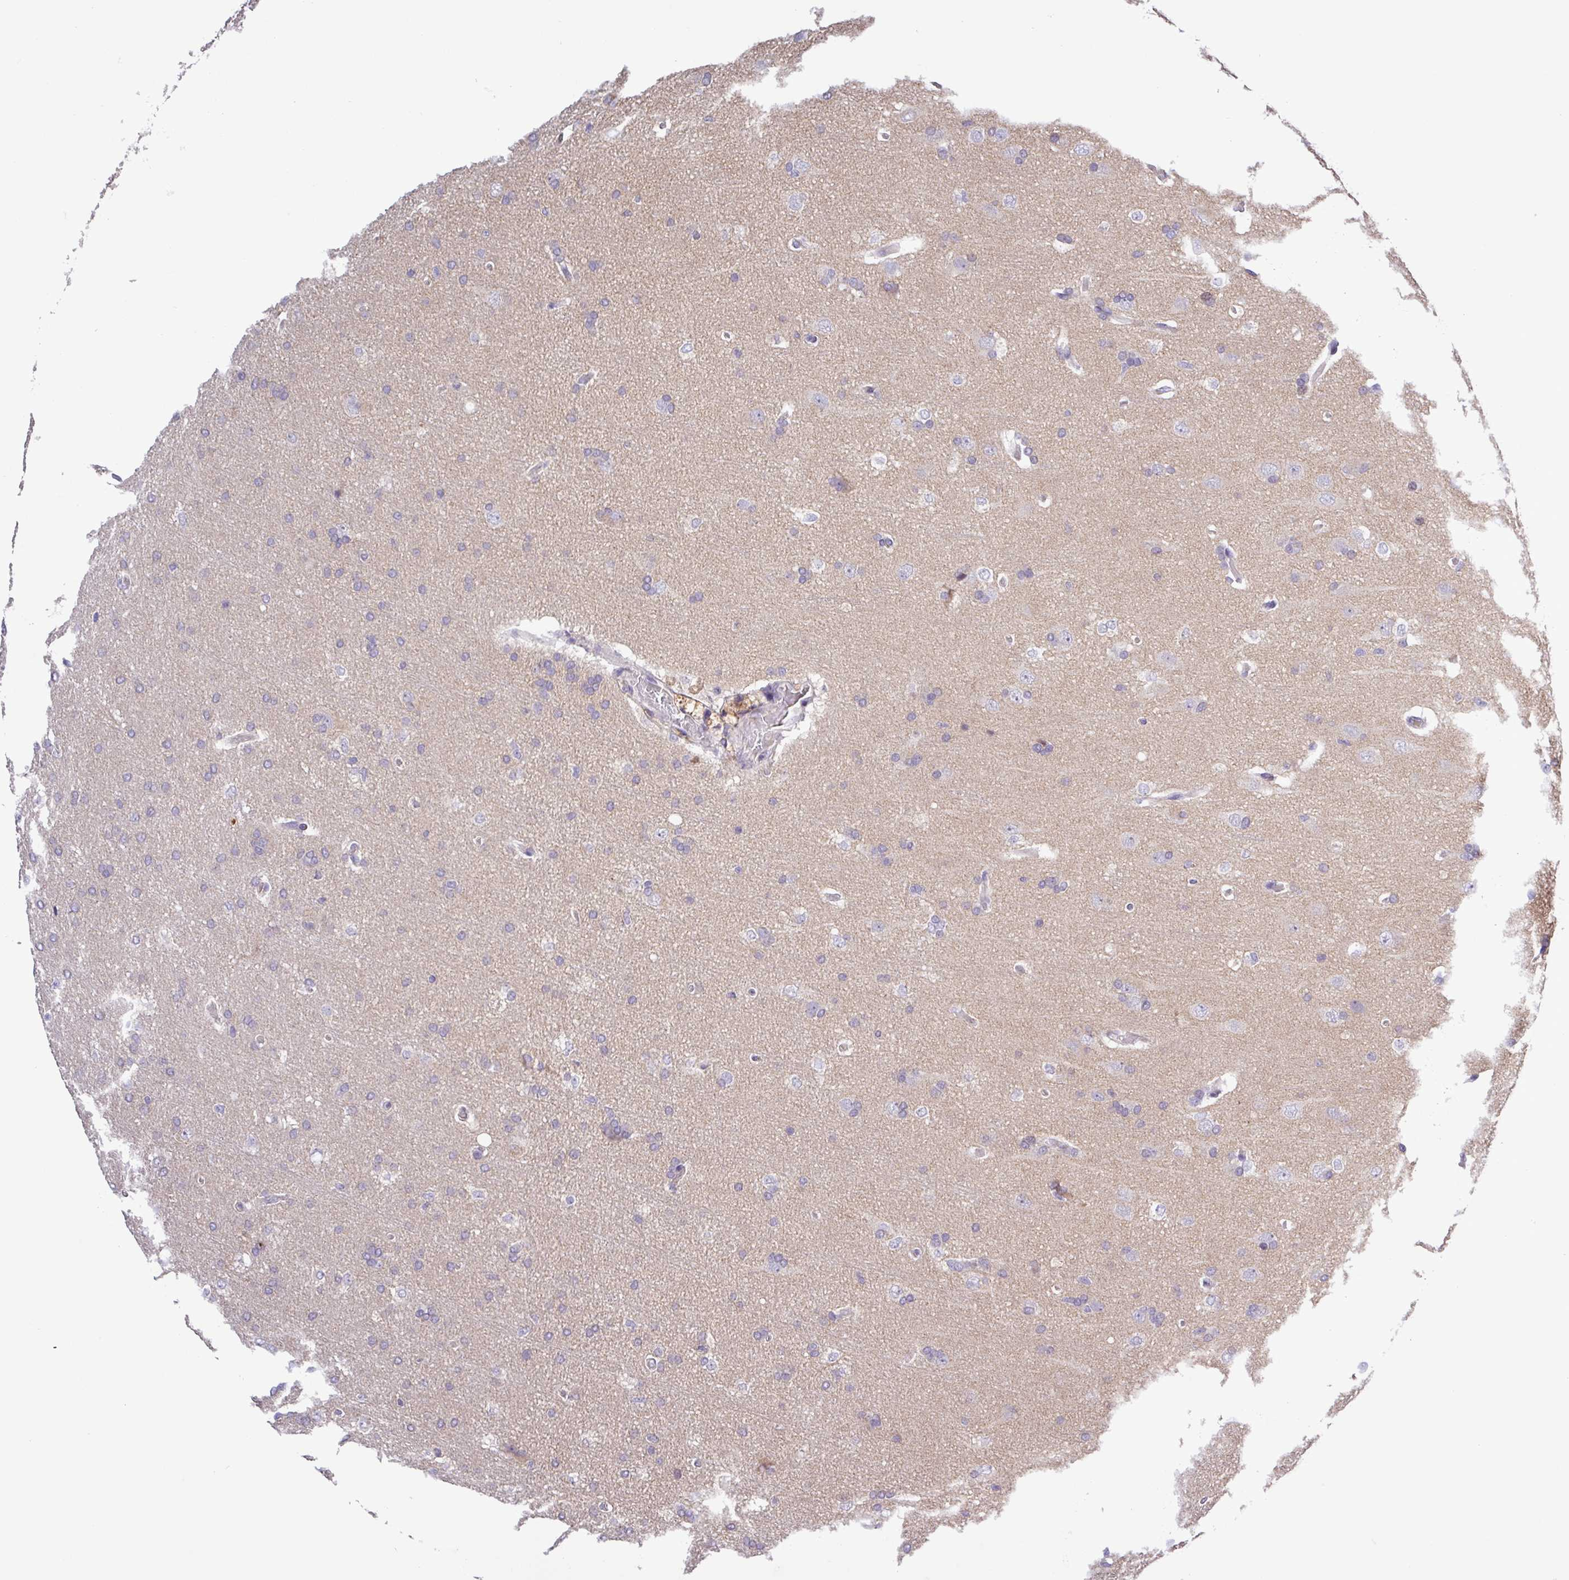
{"staining": {"intensity": "negative", "quantity": "none", "location": "none"}, "tissue": "glioma", "cell_type": "Tumor cells", "image_type": "cancer", "snomed": [{"axis": "morphology", "description": "Glioma, malignant, High grade"}, {"axis": "topography", "description": "Brain"}], "caption": "Glioma was stained to show a protein in brown. There is no significant expression in tumor cells.", "gene": "SFTPB", "patient": {"sex": "male", "age": 56}}